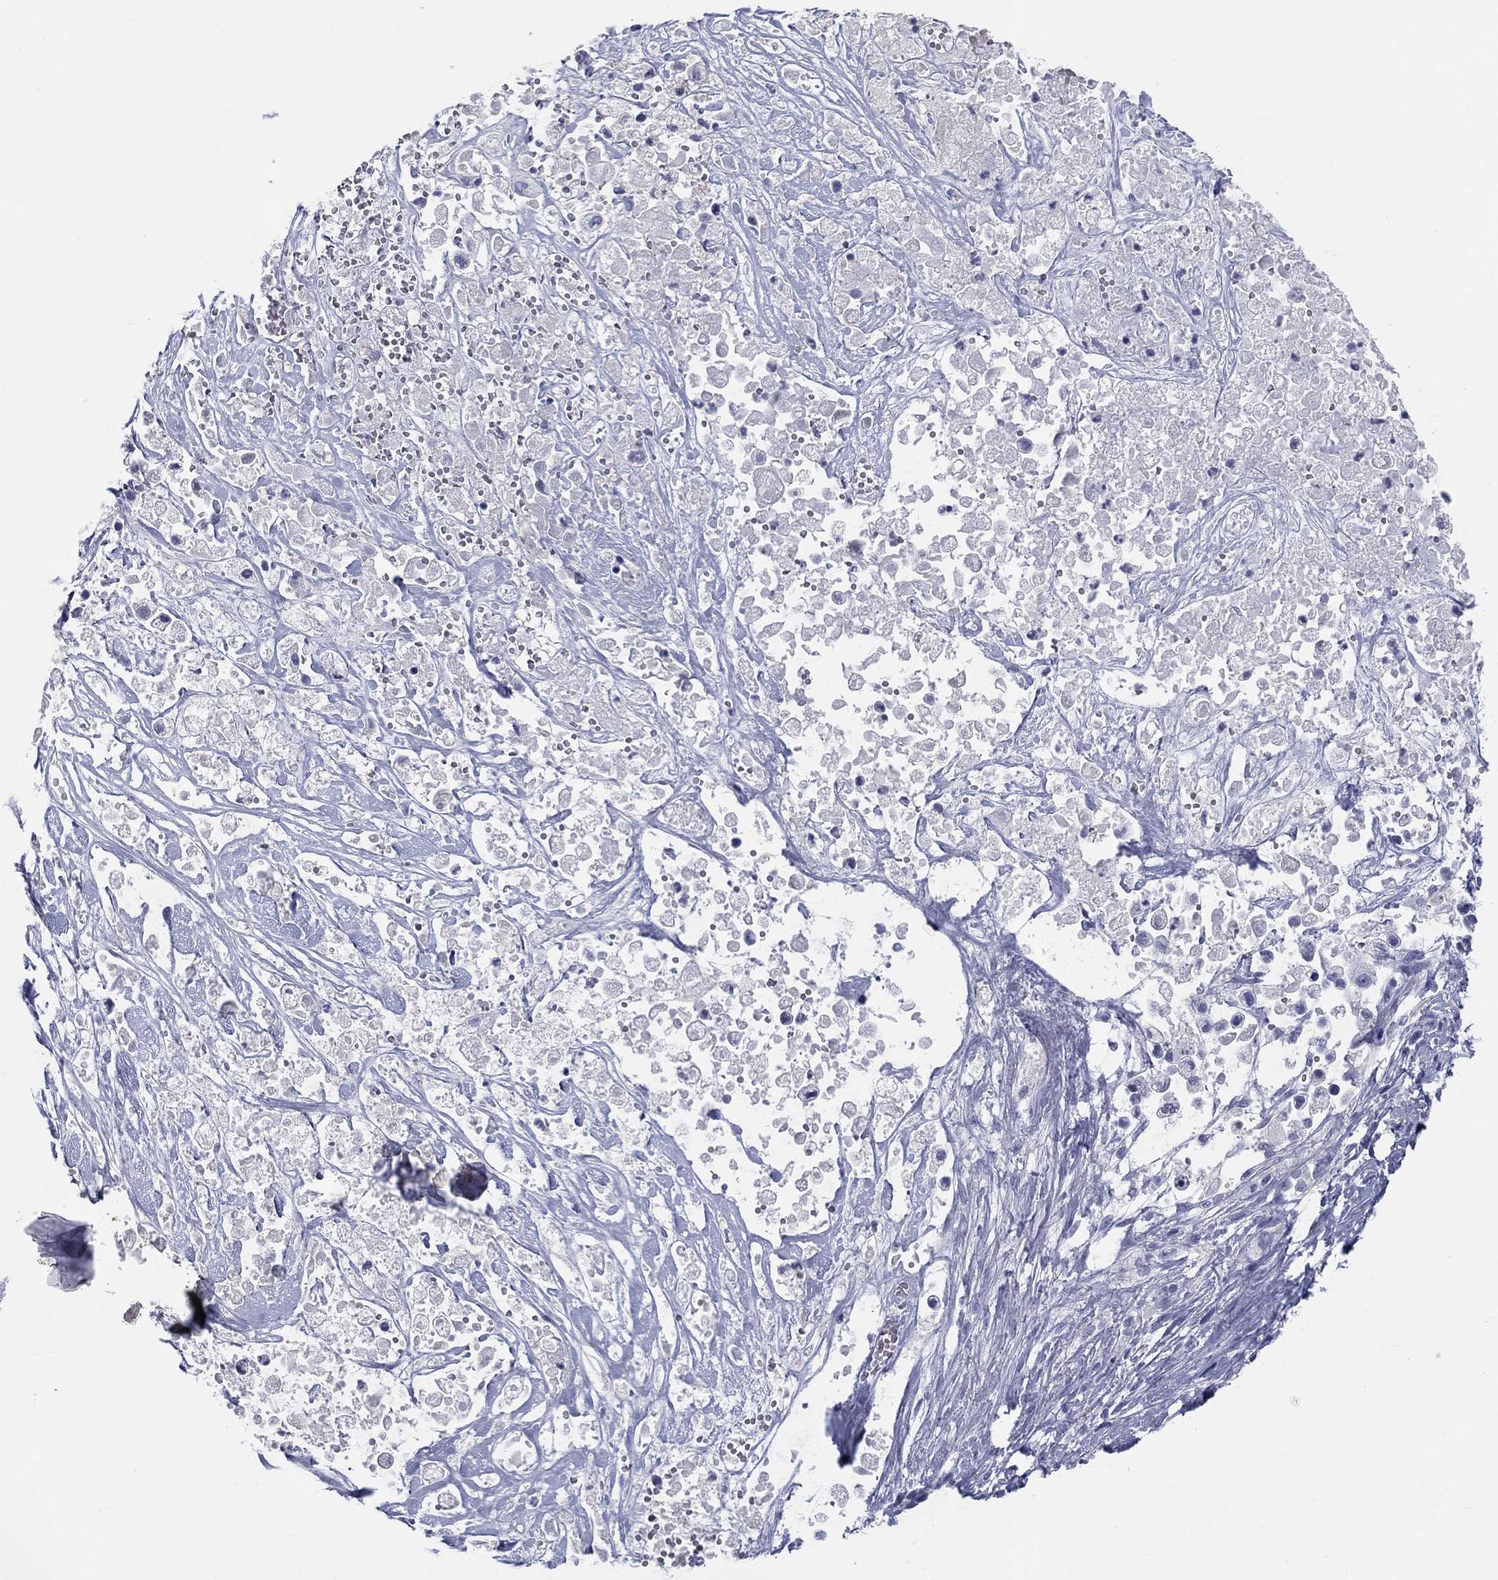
{"staining": {"intensity": "negative", "quantity": "none", "location": "none"}, "tissue": "pancreatic cancer", "cell_type": "Tumor cells", "image_type": "cancer", "snomed": [{"axis": "morphology", "description": "Adenocarcinoma, NOS"}, {"axis": "topography", "description": "Pancreas"}], "caption": "There is no significant expression in tumor cells of pancreatic adenocarcinoma. (Immunohistochemistry, brightfield microscopy, high magnification).", "gene": "ELAVL4", "patient": {"sex": "male", "age": 44}}